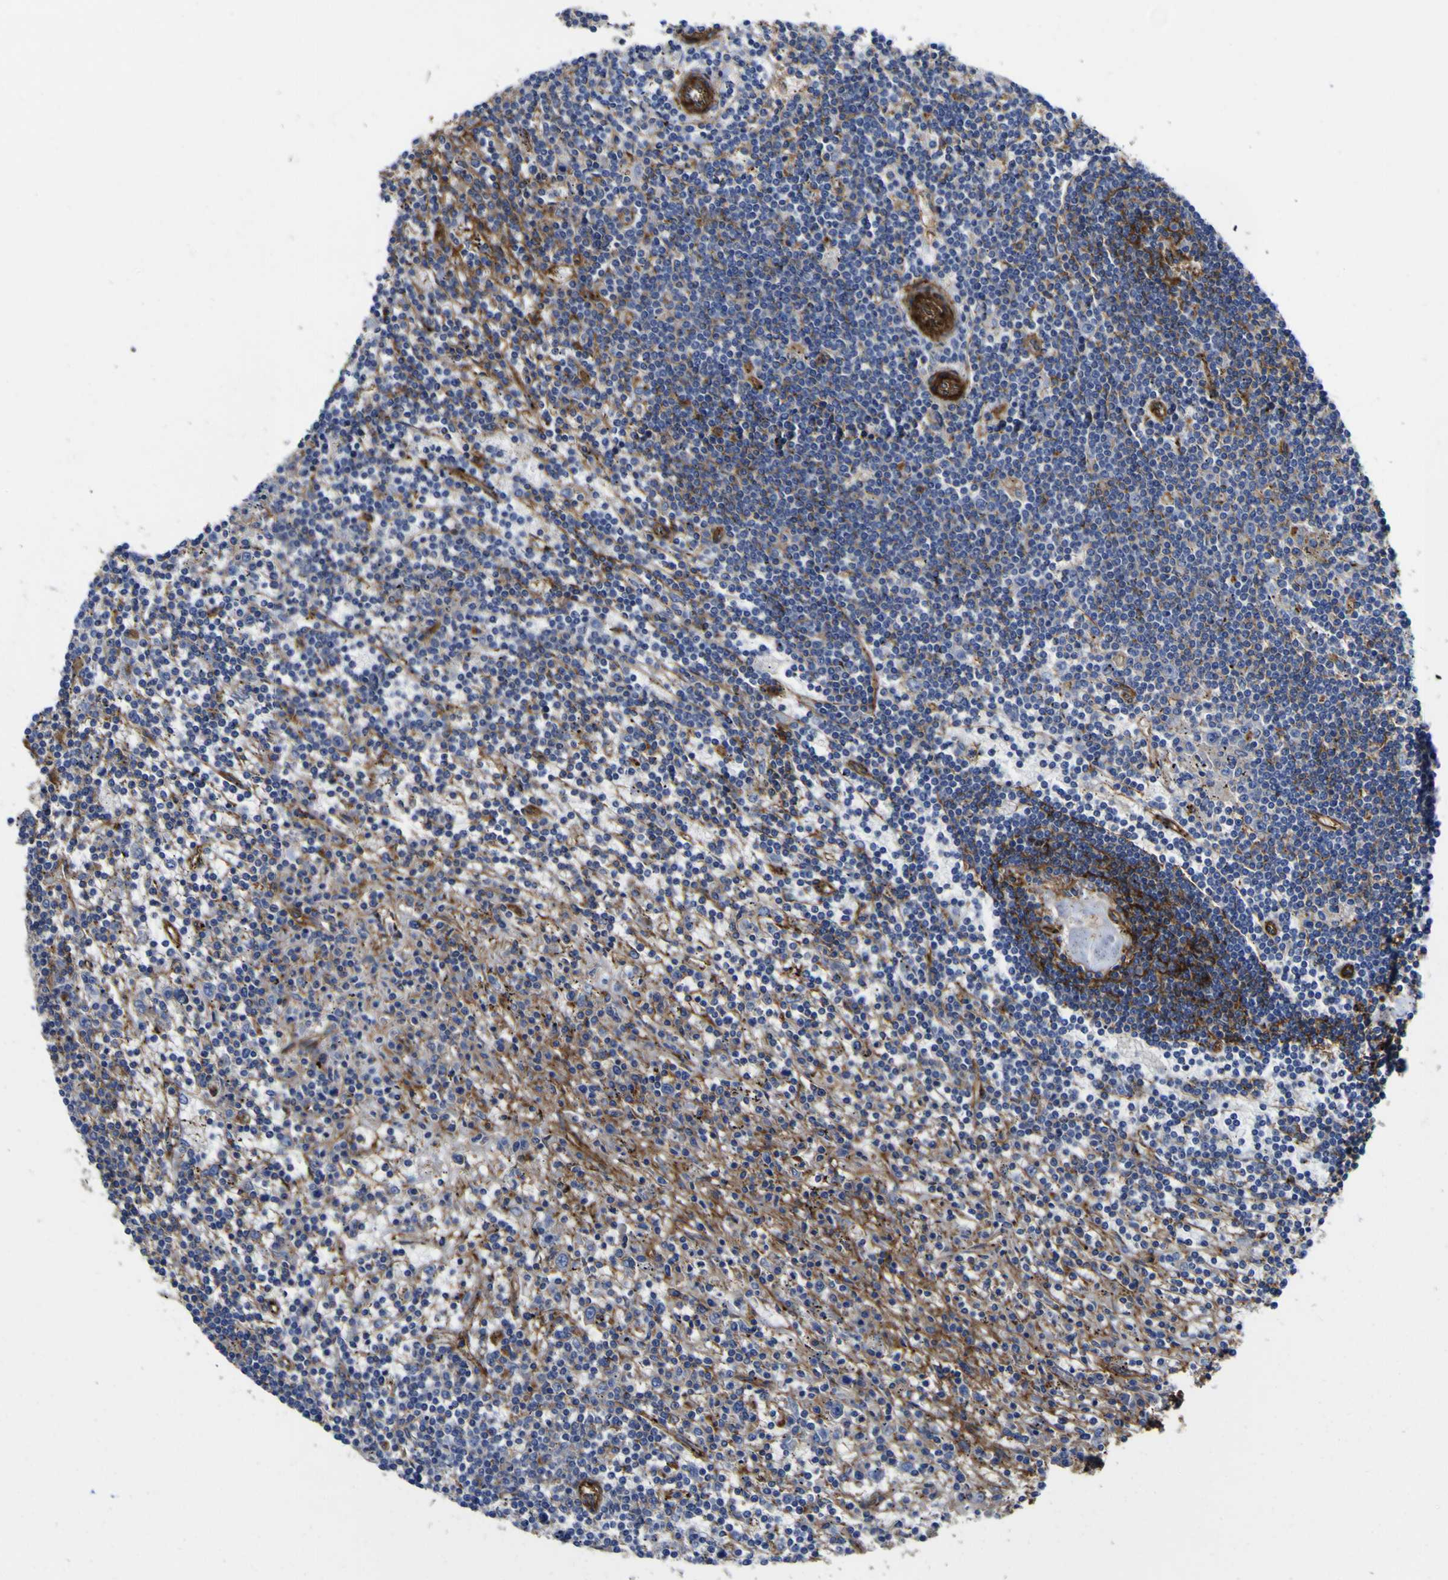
{"staining": {"intensity": "negative", "quantity": "none", "location": "none"}, "tissue": "lymphoma", "cell_type": "Tumor cells", "image_type": "cancer", "snomed": [{"axis": "morphology", "description": "Malignant lymphoma, non-Hodgkin's type, Low grade"}, {"axis": "topography", "description": "Spleen"}], "caption": "This is an immunohistochemistry image of lymphoma. There is no staining in tumor cells.", "gene": "CD151", "patient": {"sex": "male", "age": 76}}